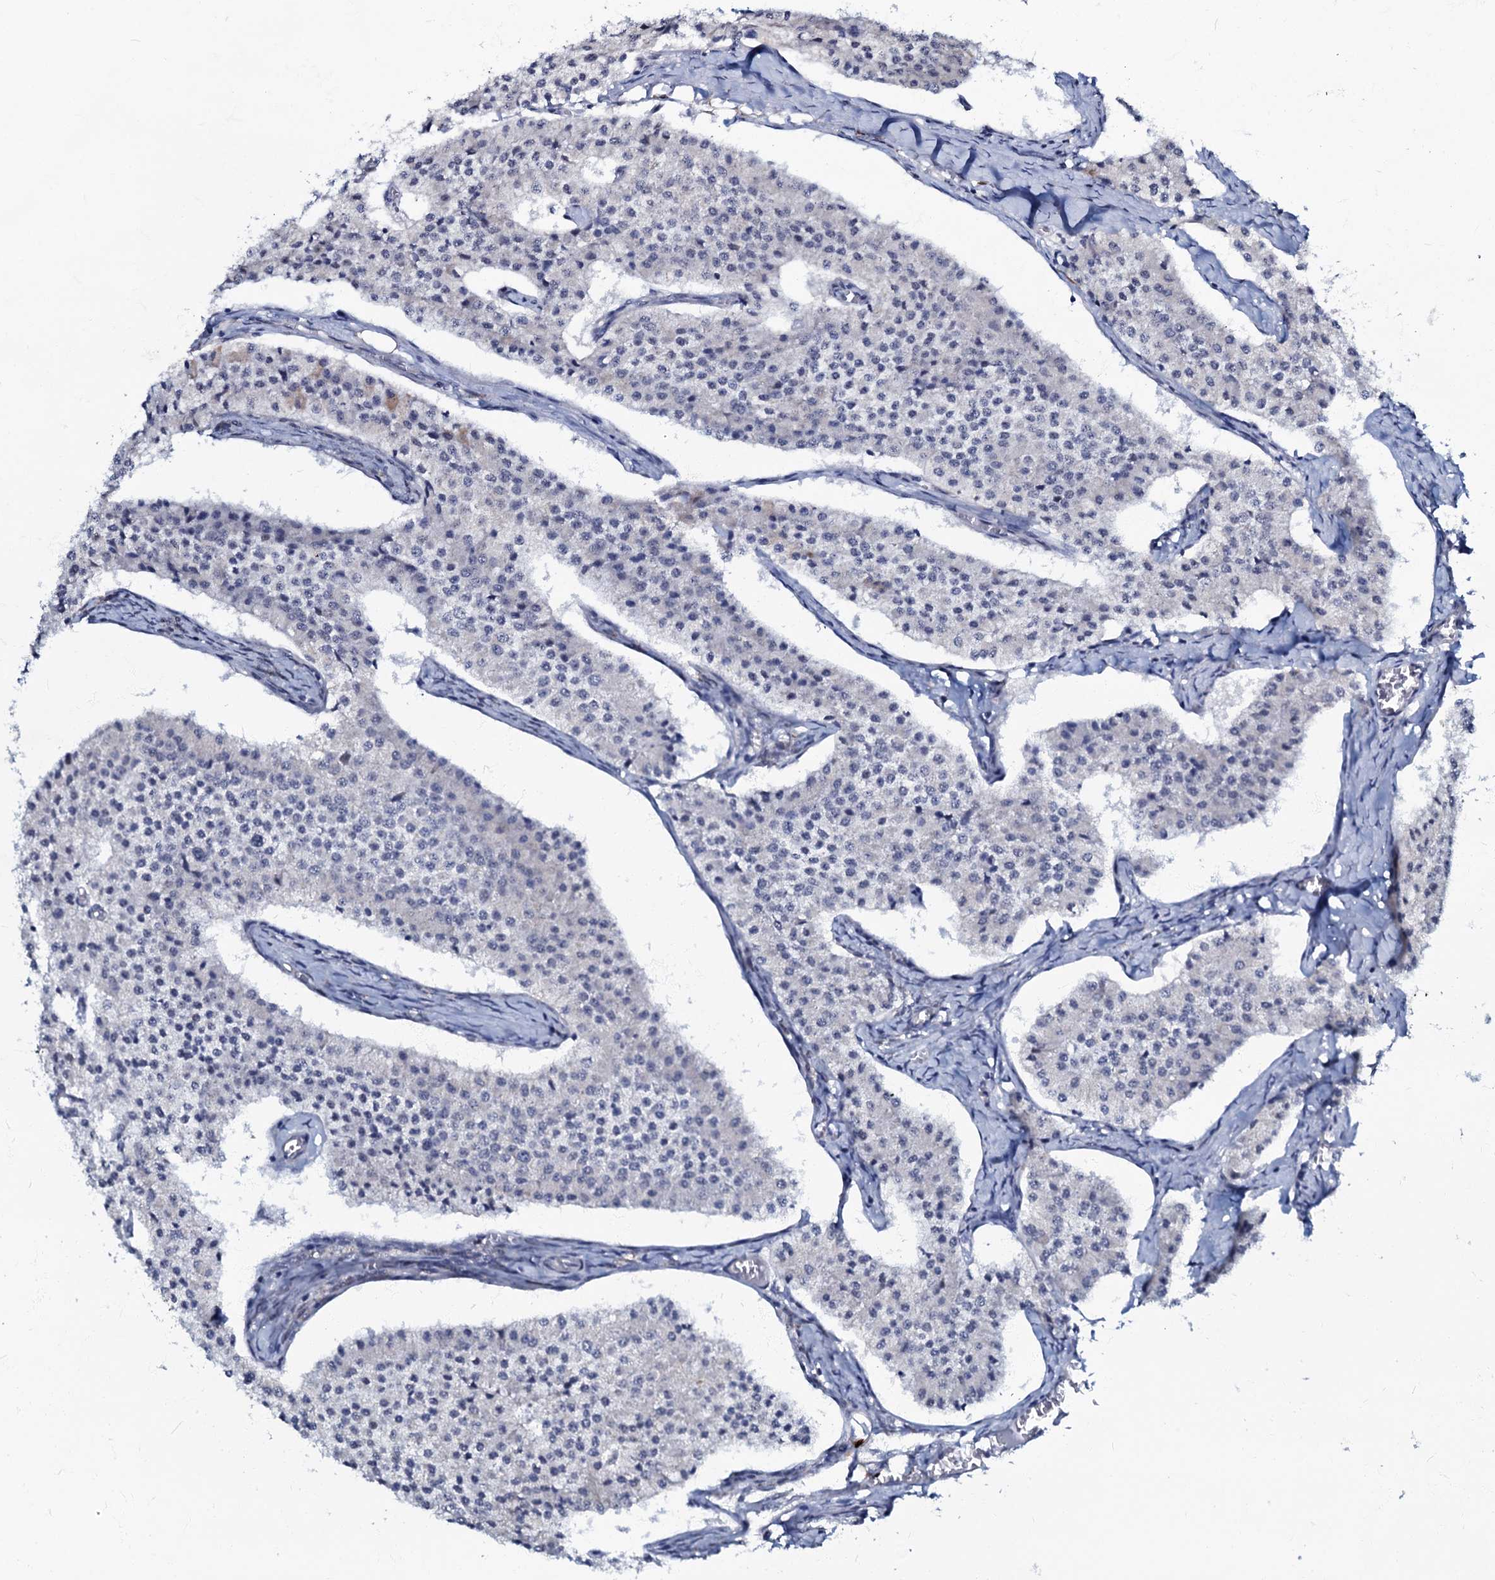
{"staining": {"intensity": "negative", "quantity": "none", "location": "none"}, "tissue": "carcinoid", "cell_type": "Tumor cells", "image_type": "cancer", "snomed": [{"axis": "morphology", "description": "Carcinoid, malignant, NOS"}, {"axis": "topography", "description": "Colon"}], "caption": "This is an immunohistochemistry image of carcinoid (malignant). There is no expression in tumor cells.", "gene": "MRPL51", "patient": {"sex": "female", "age": 52}}